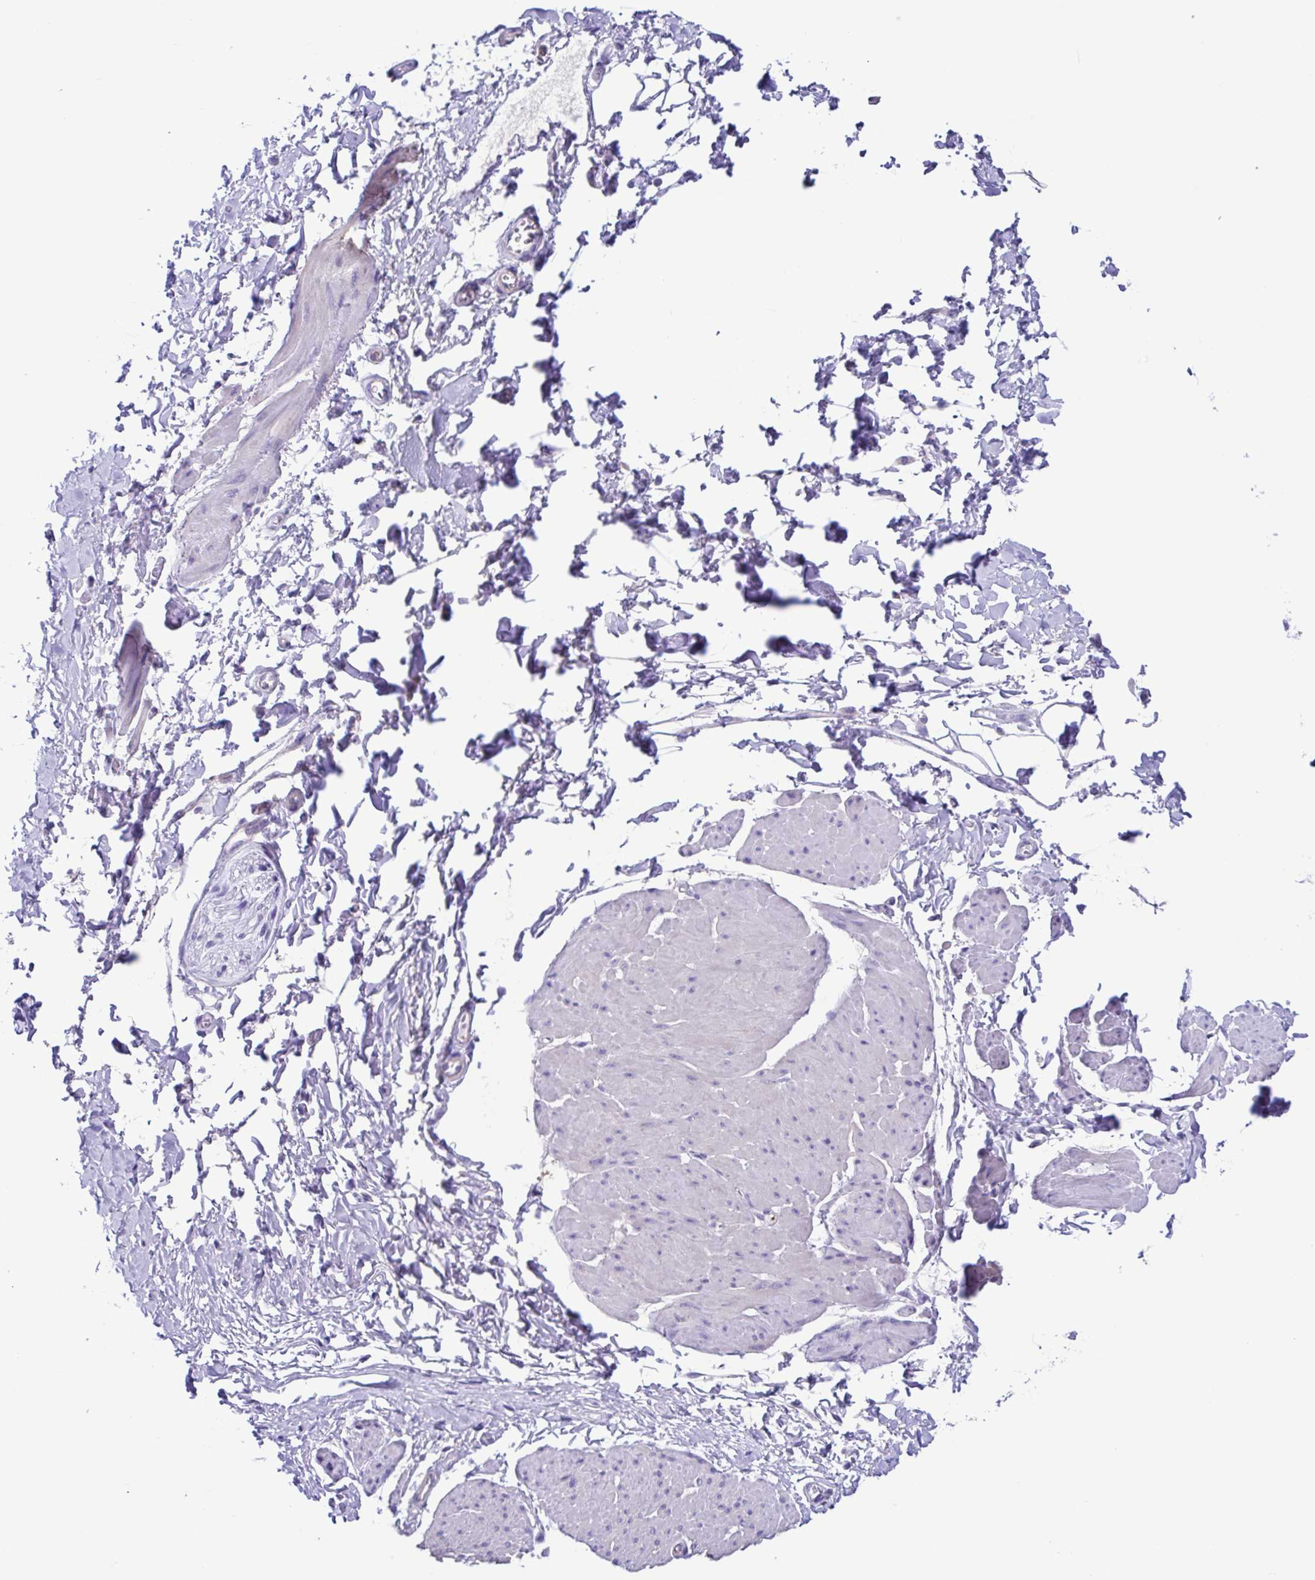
{"staining": {"intensity": "negative", "quantity": "none", "location": "none"}, "tissue": "adipose tissue", "cell_type": "Adipocytes", "image_type": "normal", "snomed": [{"axis": "morphology", "description": "Normal tissue, NOS"}, {"axis": "topography", "description": "Urinary bladder"}, {"axis": "topography", "description": "Peripheral nerve tissue"}], "caption": "Immunohistochemistry micrograph of unremarkable human adipose tissue stained for a protein (brown), which reveals no expression in adipocytes.", "gene": "CYP11B1", "patient": {"sex": "female", "age": 60}}